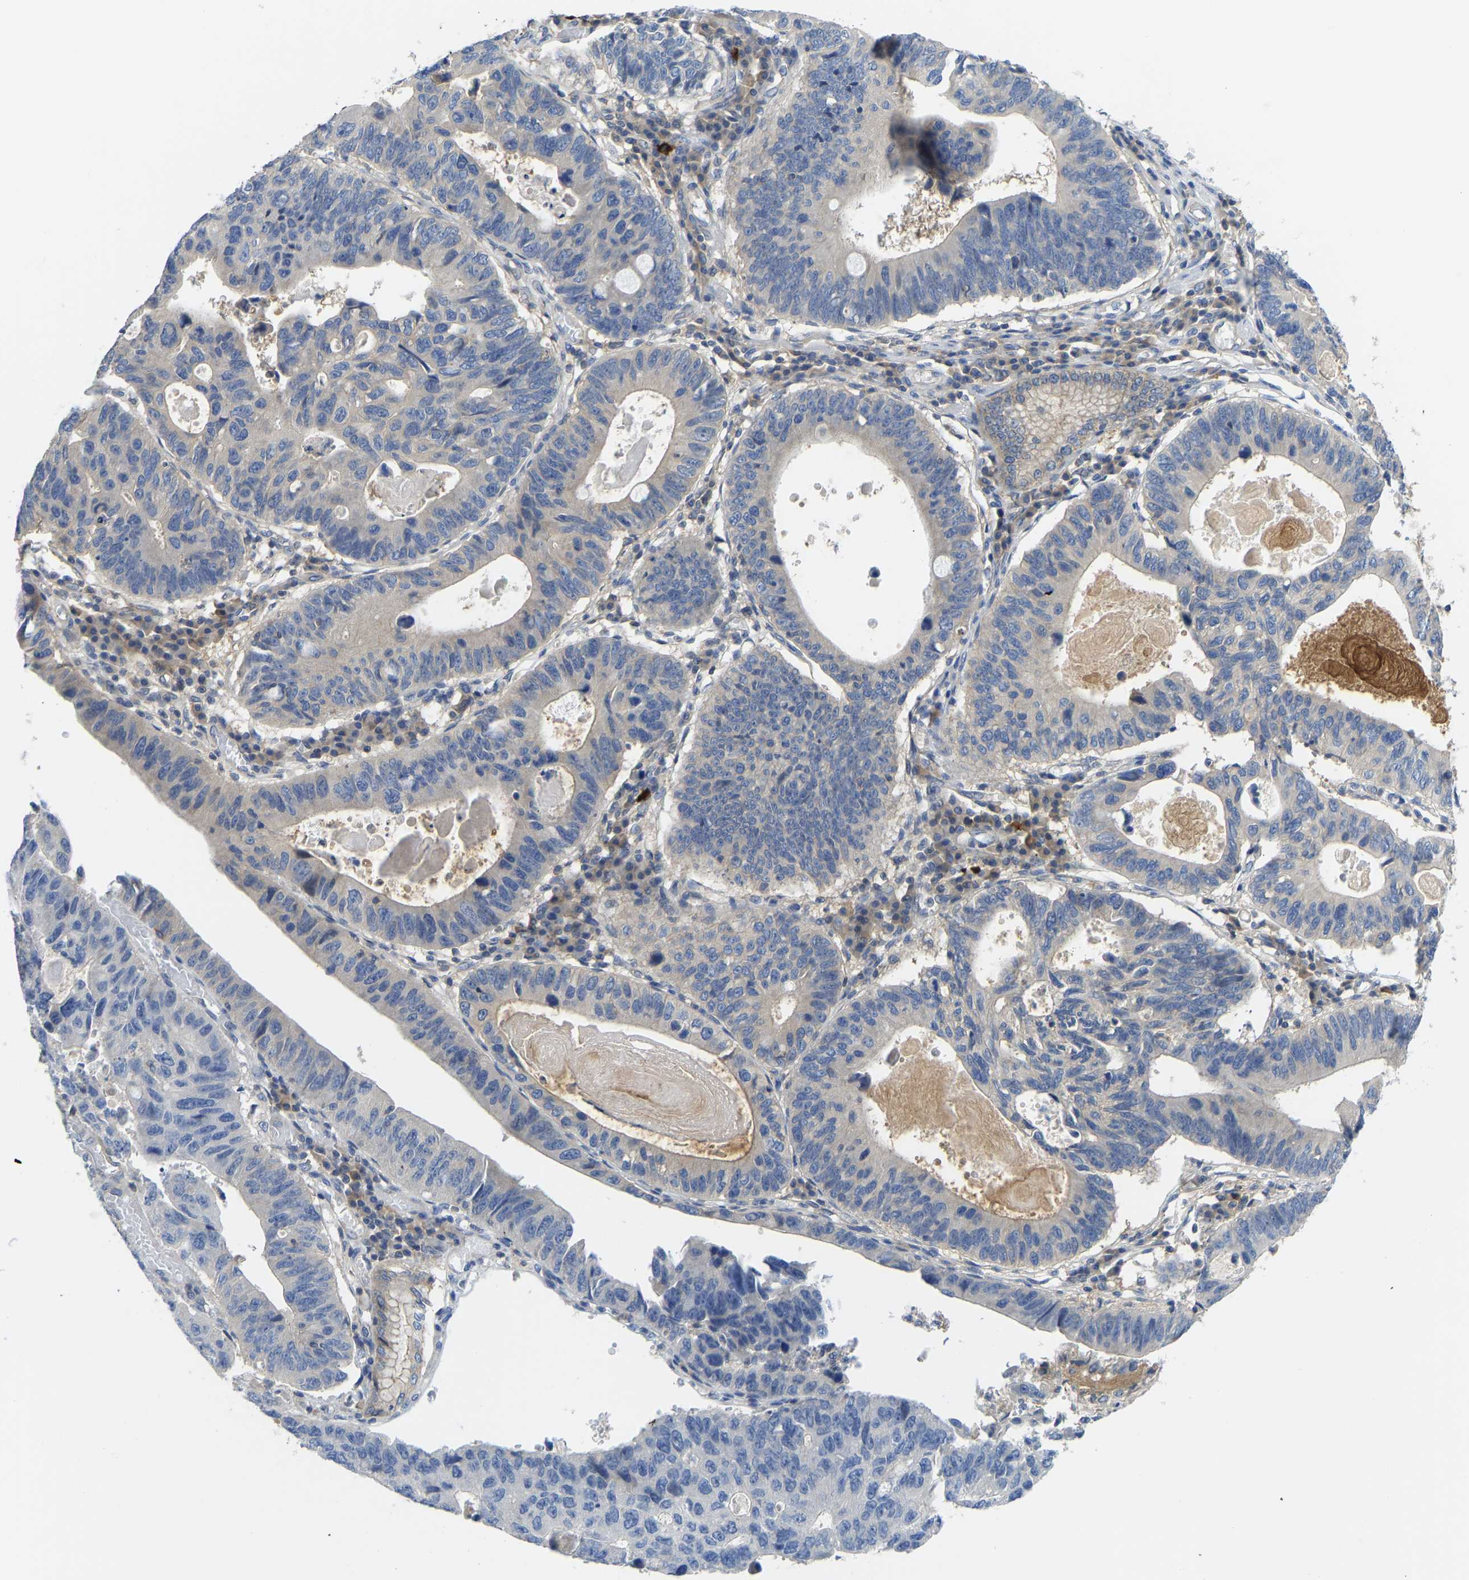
{"staining": {"intensity": "negative", "quantity": "none", "location": "none"}, "tissue": "stomach cancer", "cell_type": "Tumor cells", "image_type": "cancer", "snomed": [{"axis": "morphology", "description": "Adenocarcinoma, NOS"}, {"axis": "topography", "description": "Stomach"}], "caption": "DAB immunohistochemical staining of human stomach cancer (adenocarcinoma) demonstrates no significant staining in tumor cells.", "gene": "PPP3CA", "patient": {"sex": "male", "age": 59}}